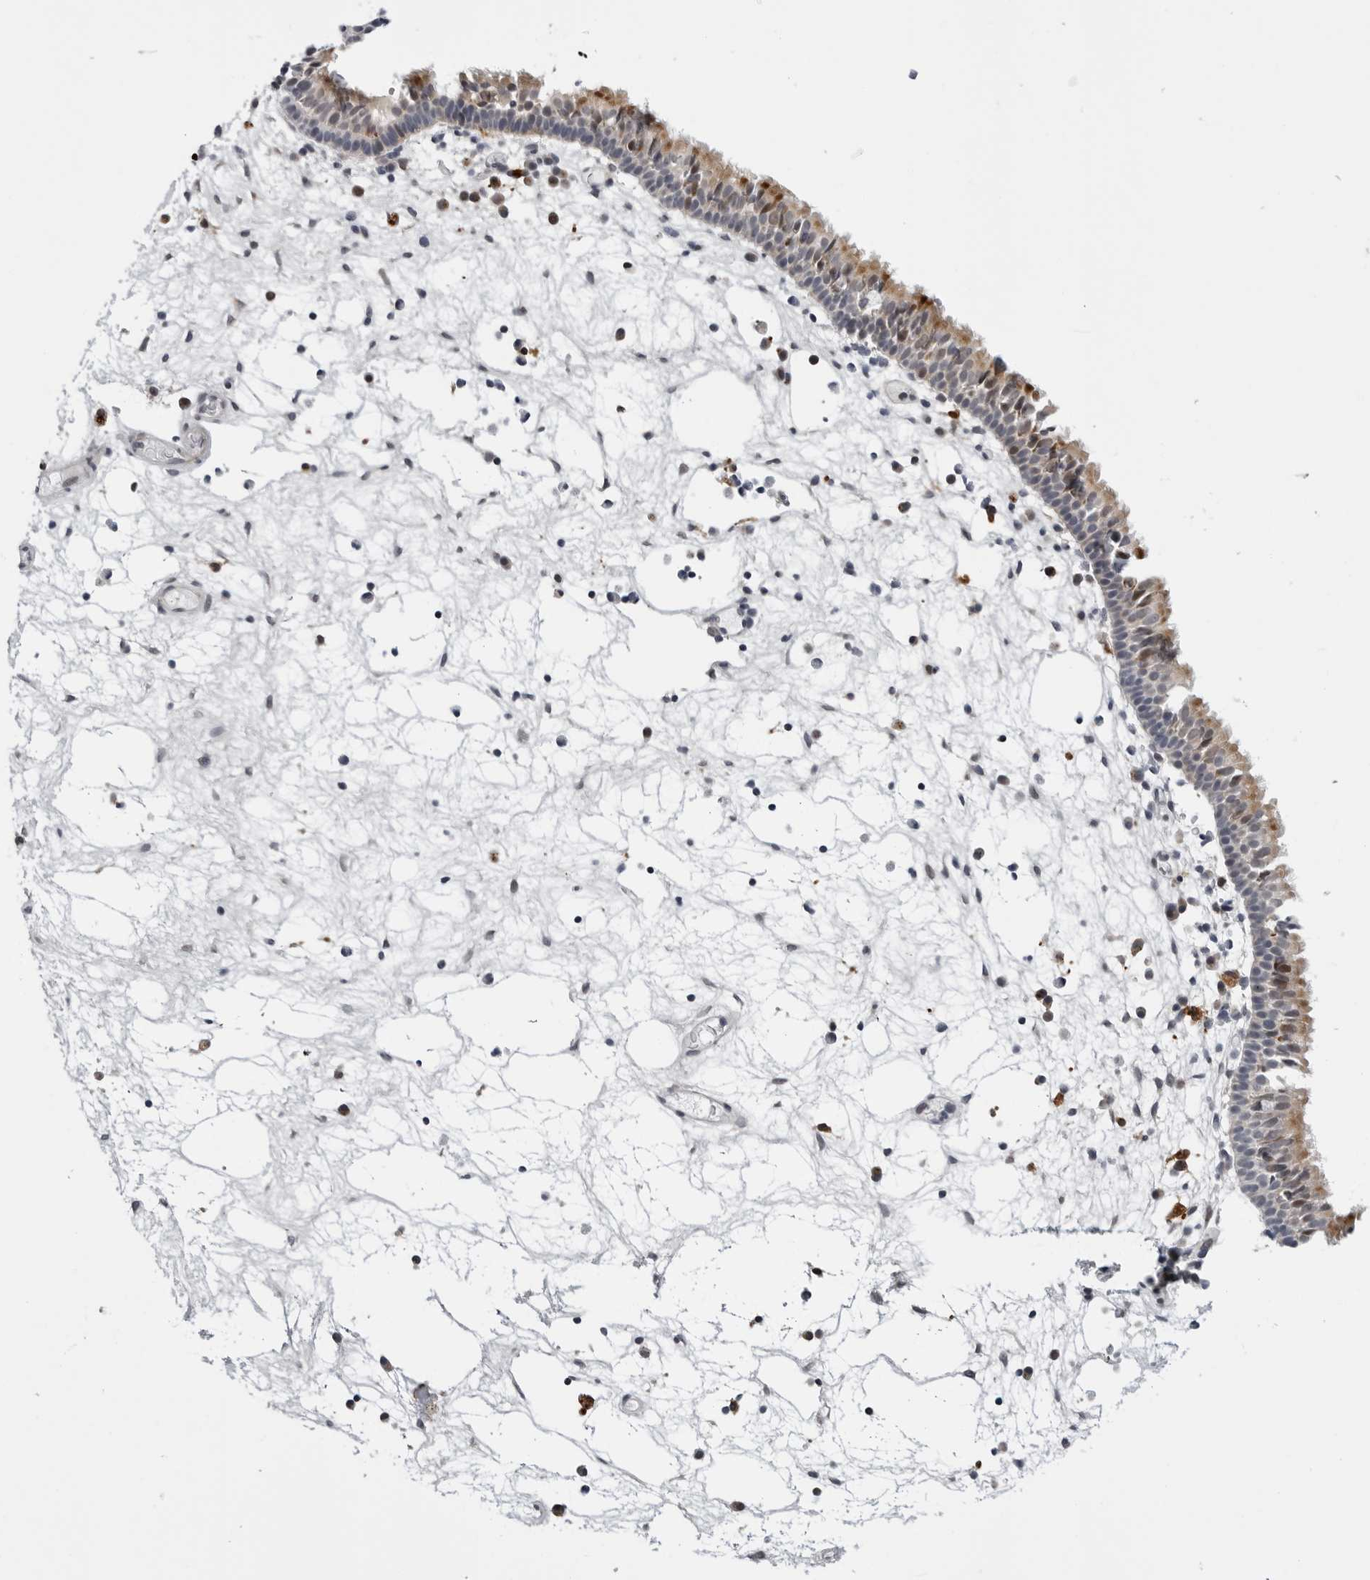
{"staining": {"intensity": "moderate", "quantity": "<25%", "location": "cytoplasmic/membranous"}, "tissue": "nasopharynx", "cell_type": "Respiratory epithelial cells", "image_type": "normal", "snomed": [{"axis": "morphology", "description": "Normal tissue, NOS"}, {"axis": "morphology", "description": "Inflammation, NOS"}, {"axis": "morphology", "description": "Malignant melanoma, Metastatic site"}, {"axis": "topography", "description": "Nasopharynx"}], "caption": "Unremarkable nasopharynx was stained to show a protein in brown. There is low levels of moderate cytoplasmic/membranous staining in approximately <25% of respiratory epithelial cells. The staining is performed using DAB brown chromogen to label protein expression. The nuclei are counter-stained blue using hematoxylin.", "gene": "CDK20", "patient": {"sex": "male", "age": 70}}